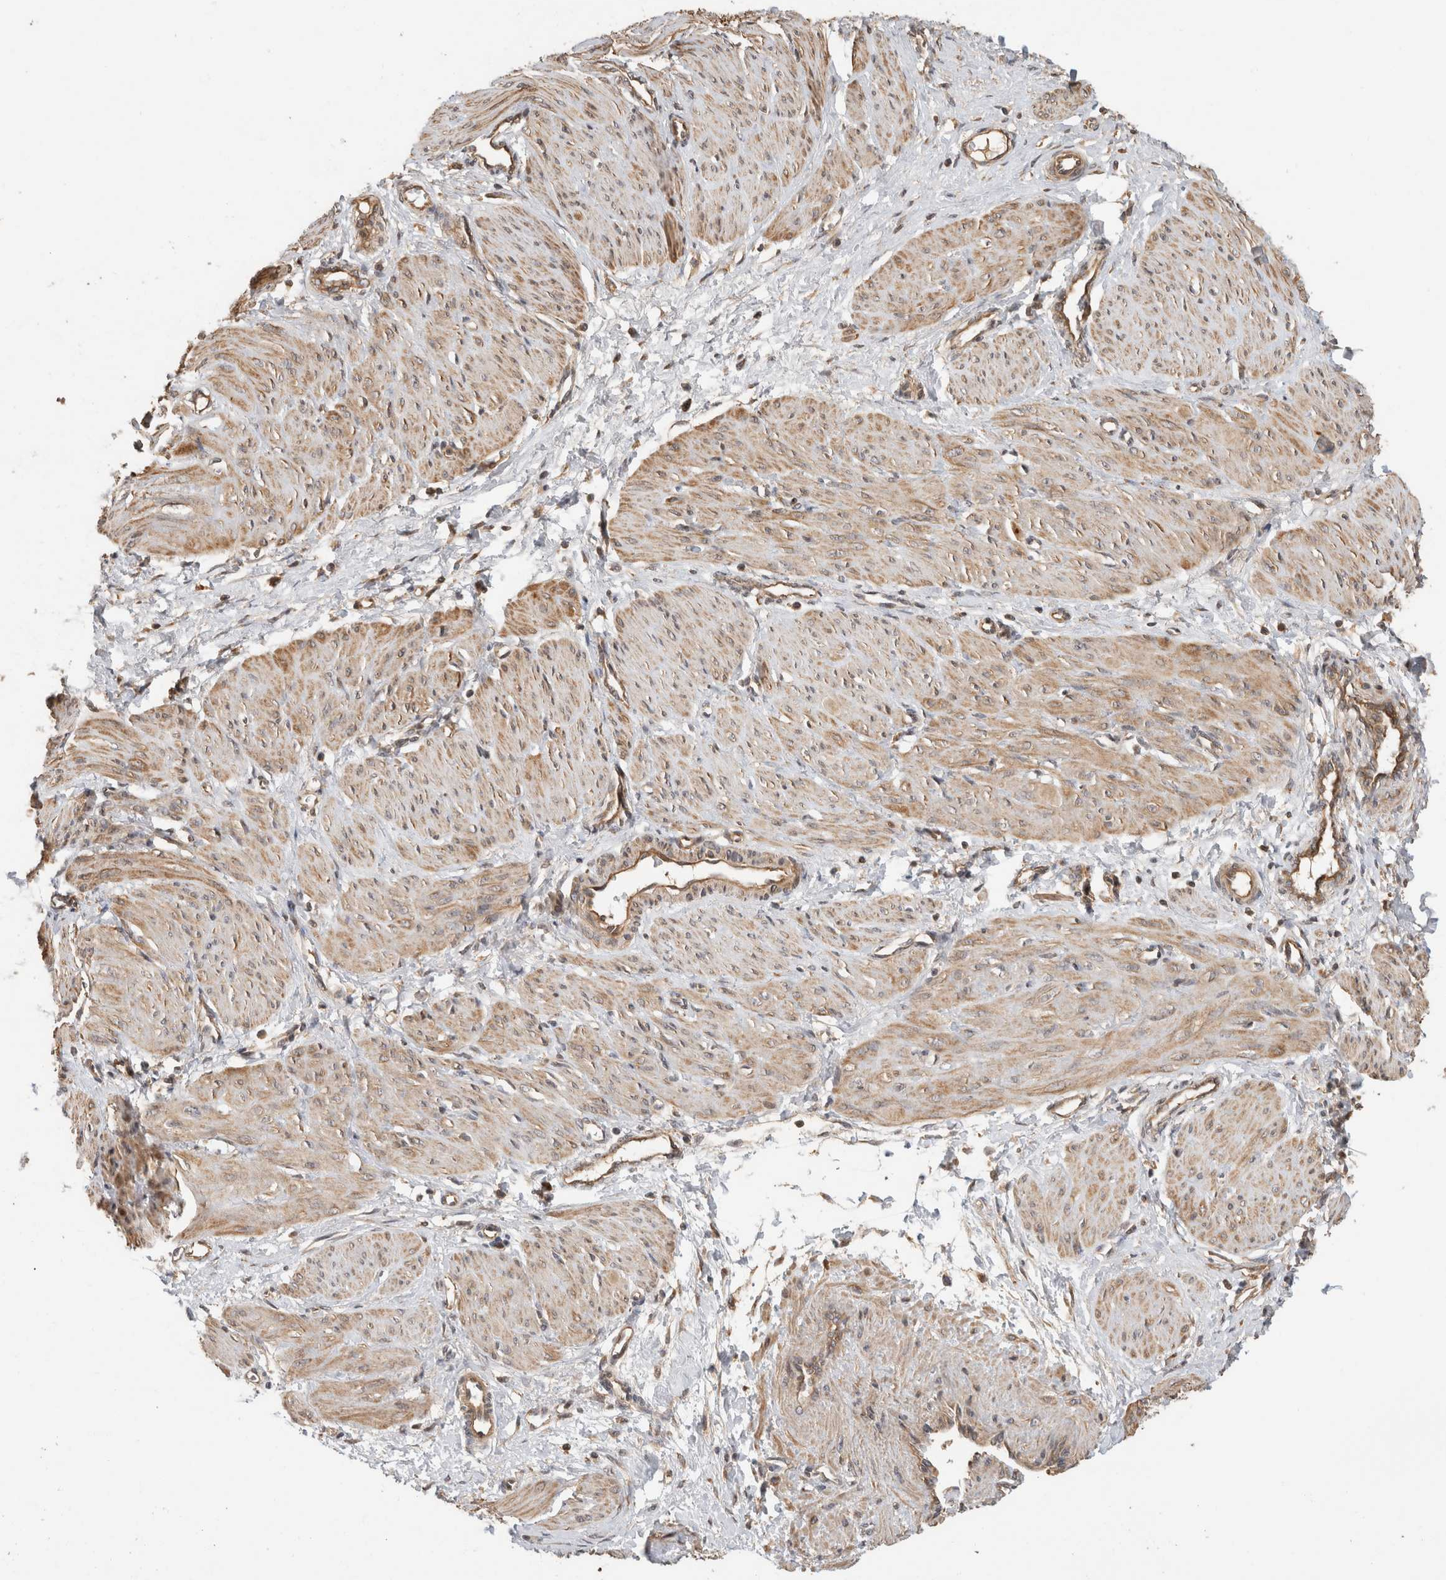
{"staining": {"intensity": "moderate", "quantity": ">75%", "location": "cytoplasmic/membranous"}, "tissue": "smooth muscle", "cell_type": "Smooth muscle cells", "image_type": "normal", "snomed": [{"axis": "morphology", "description": "Normal tissue, NOS"}, {"axis": "topography", "description": "Endometrium"}], "caption": "Protein staining exhibits moderate cytoplasmic/membranous staining in about >75% of smooth muscle cells in unremarkable smooth muscle.", "gene": "PCDHB15", "patient": {"sex": "female", "age": 33}}